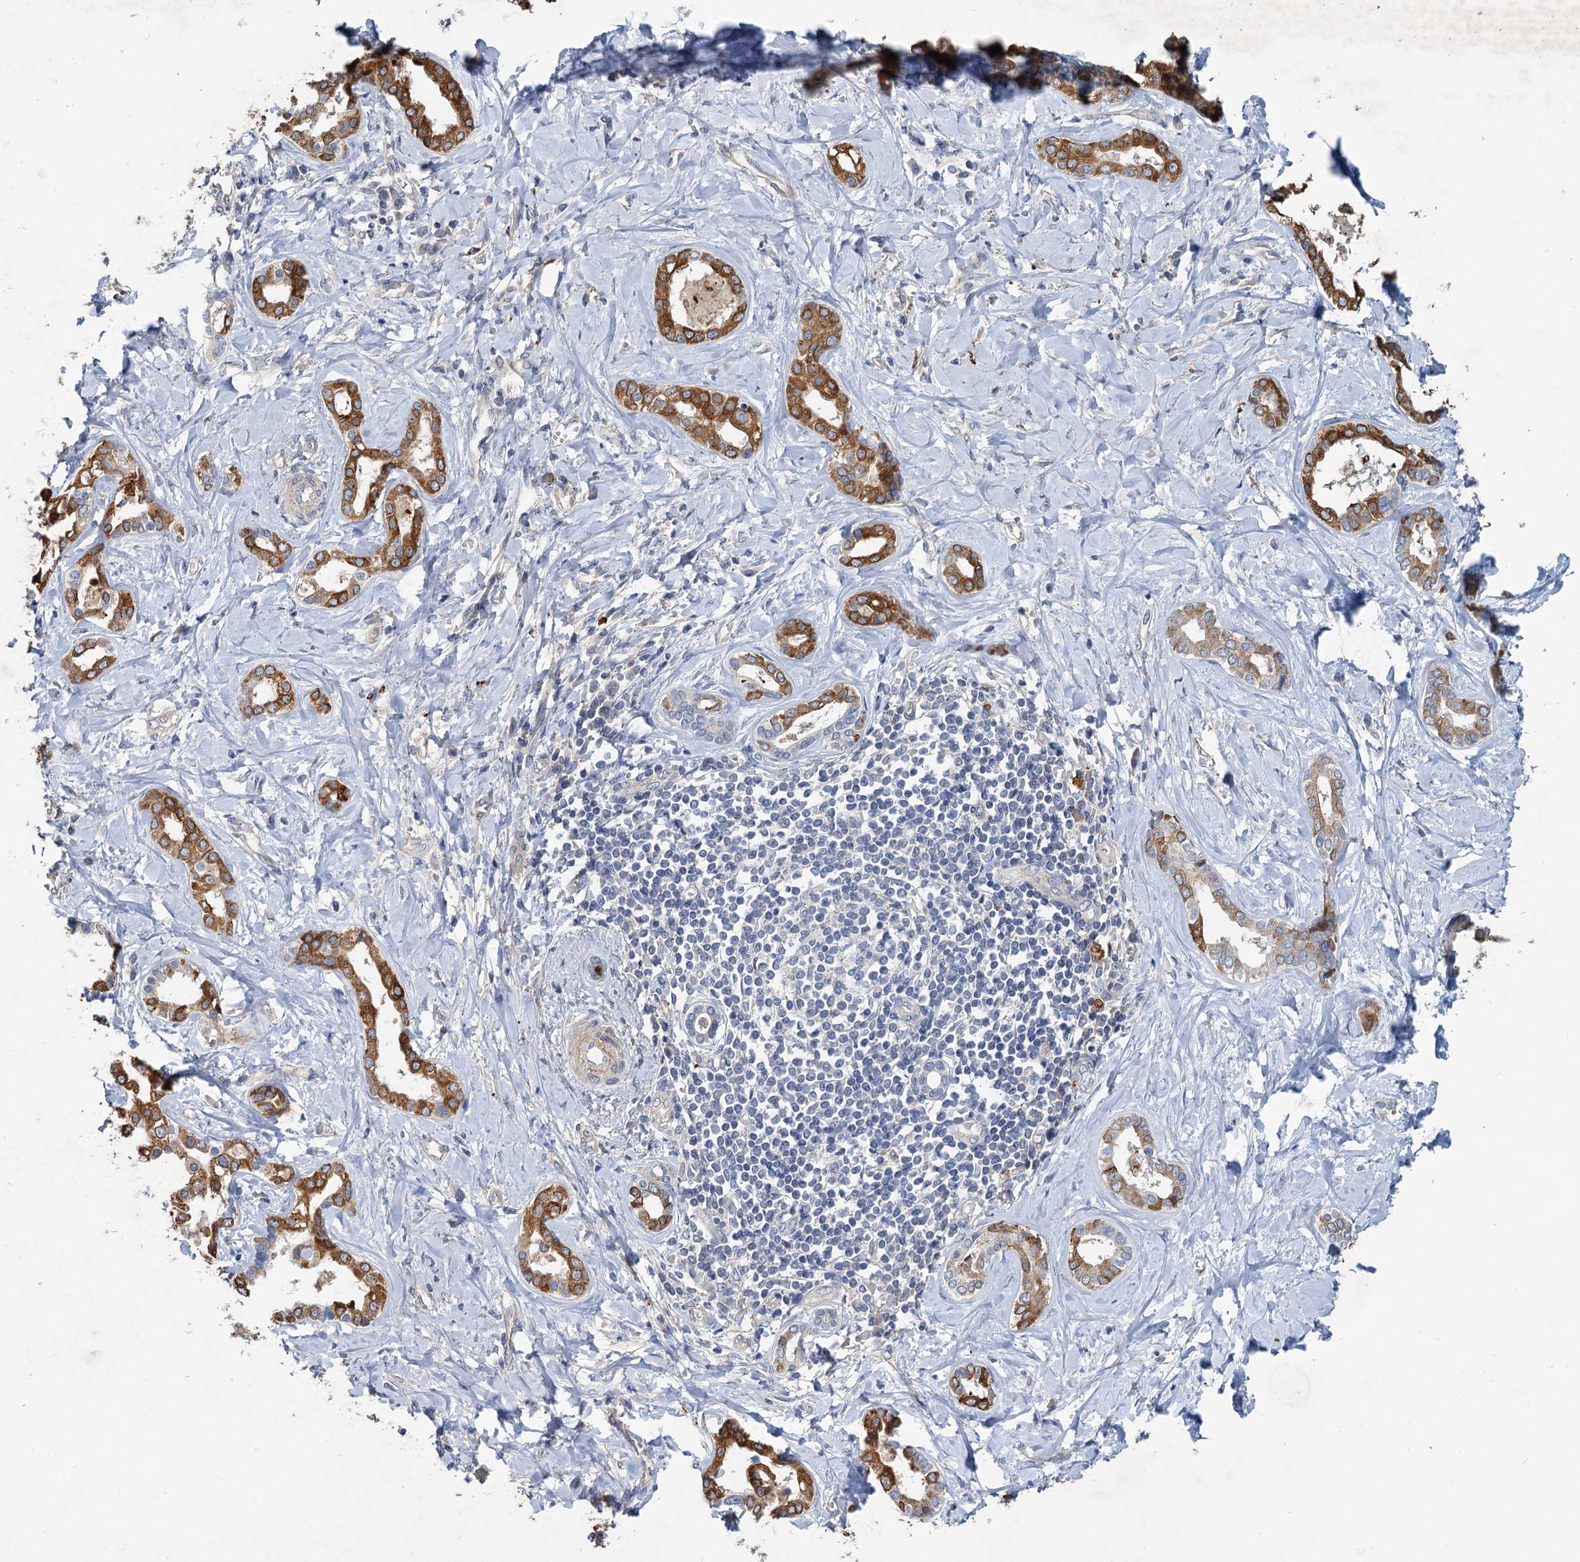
{"staining": {"intensity": "moderate", "quantity": ">75%", "location": "cytoplasmic/membranous"}, "tissue": "liver cancer", "cell_type": "Tumor cells", "image_type": "cancer", "snomed": [{"axis": "morphology", "description": "Cholangiocarcinoma"}, {"axis": "topography", "description": "Liver"}], "caption": "Immunohistochemistry (DAB (3,3'-diaminobenzidine)) staining of human cholangiocarcinoma (liver) reveals moderate cytoplasmic/membranous protein staining in about >75% of tumor cells.", "gene": "SLC2A7", "patient": {"sex": "female", "age": 77}}